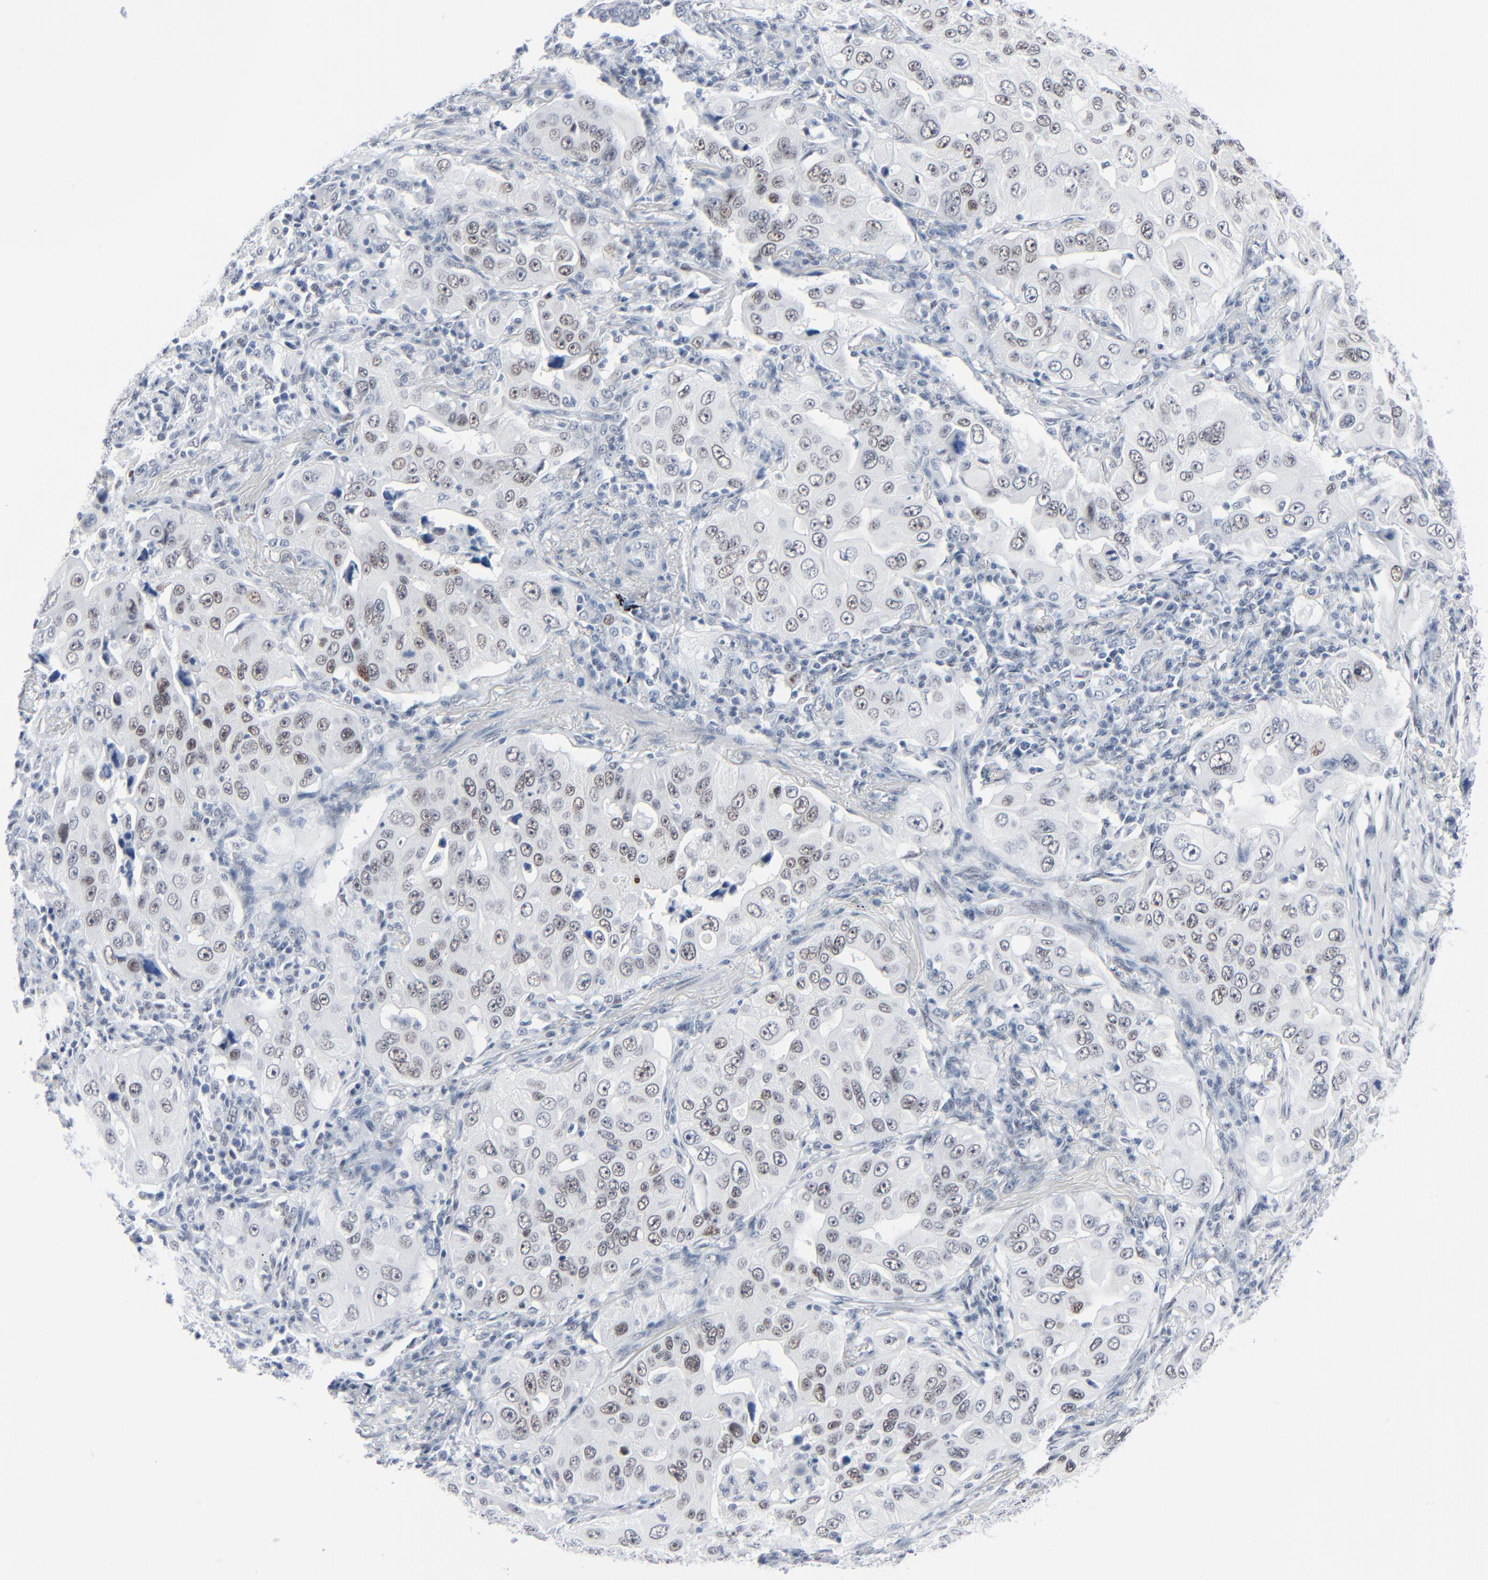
{"staining": {"intensity": "weak", "quantity": ">75%", "location": "nuclear"}, "tissue": "lung cancer", "cell_type": "Tumor cells", "image_type": "cancer", "snomed": [{"axis": "morphology", "description": "Adenocarcinoma, NOS"}, {"axis": "topography", "description": "Lung"}], "caption": "Protein analysis of lung cancer tissue reveals weak nuclear positivity in about >75% of tumor cells. The protein is shown in brown color, while the nuclei are stained blue.", "gene": "SIRT1", "patient": {"sex": "male", "age": 84}}